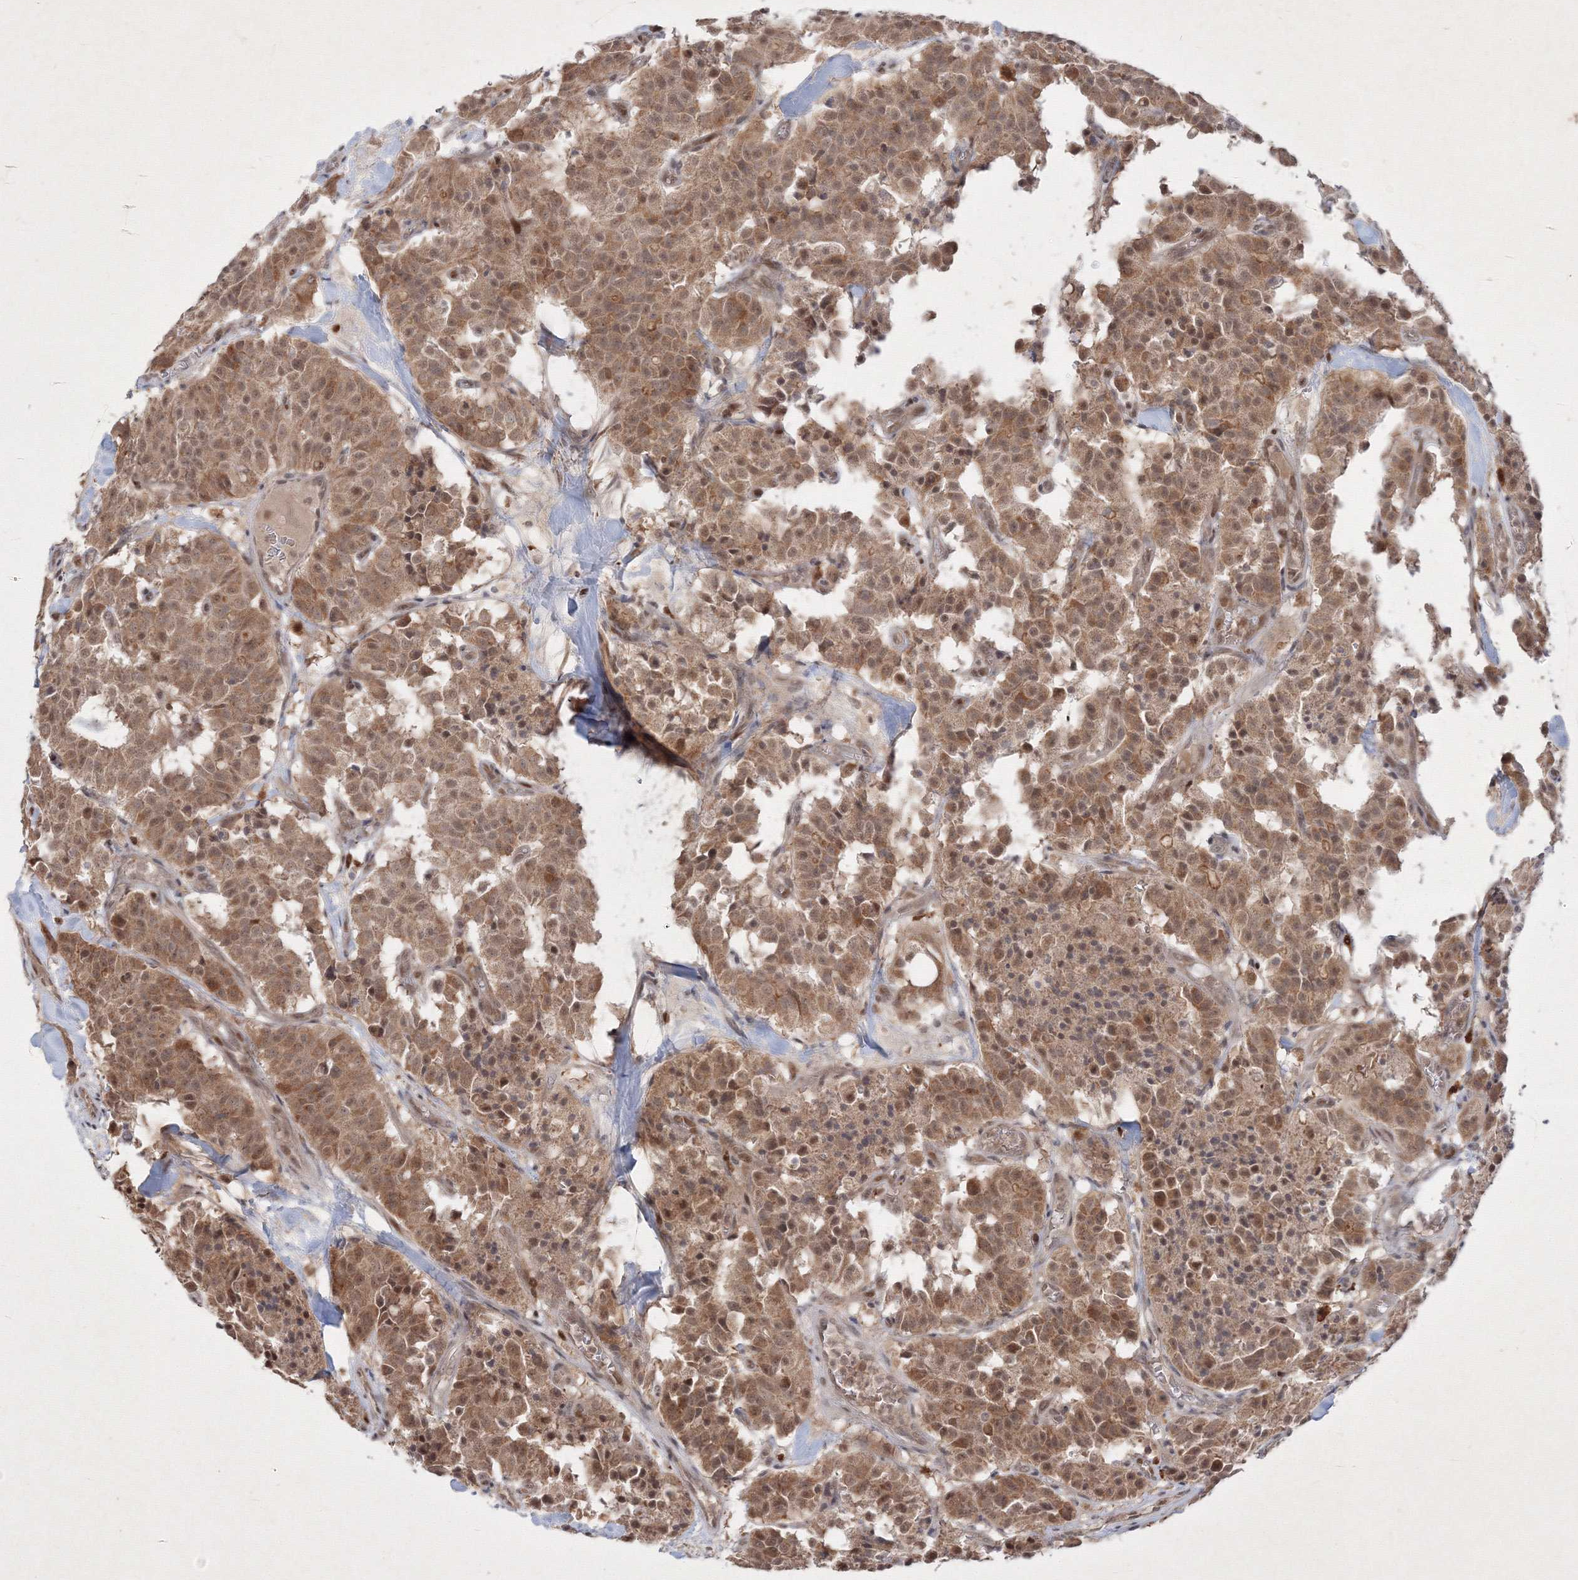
{"staining": {"intensity": "moderate", "quantity": ">75%", "location": "cytoplasmic/membranous"}, "tissue": "carcinoid", "cell_type": "Tumor cells", "image_type": "cancer", "snomed": [{"axis": "morphology", "description": "Carcinoid, malignant, NOS"}, {"axis": "topography", "description": "Lung"}], "caption": "Brown immunohistochemical staining in human carcinoid reveals moderate cytoplasmic/membranous positivity in approximately >75% of tumor cells.", "gene": "TAB1", "patient": {"sex": "male", "age": 30}}